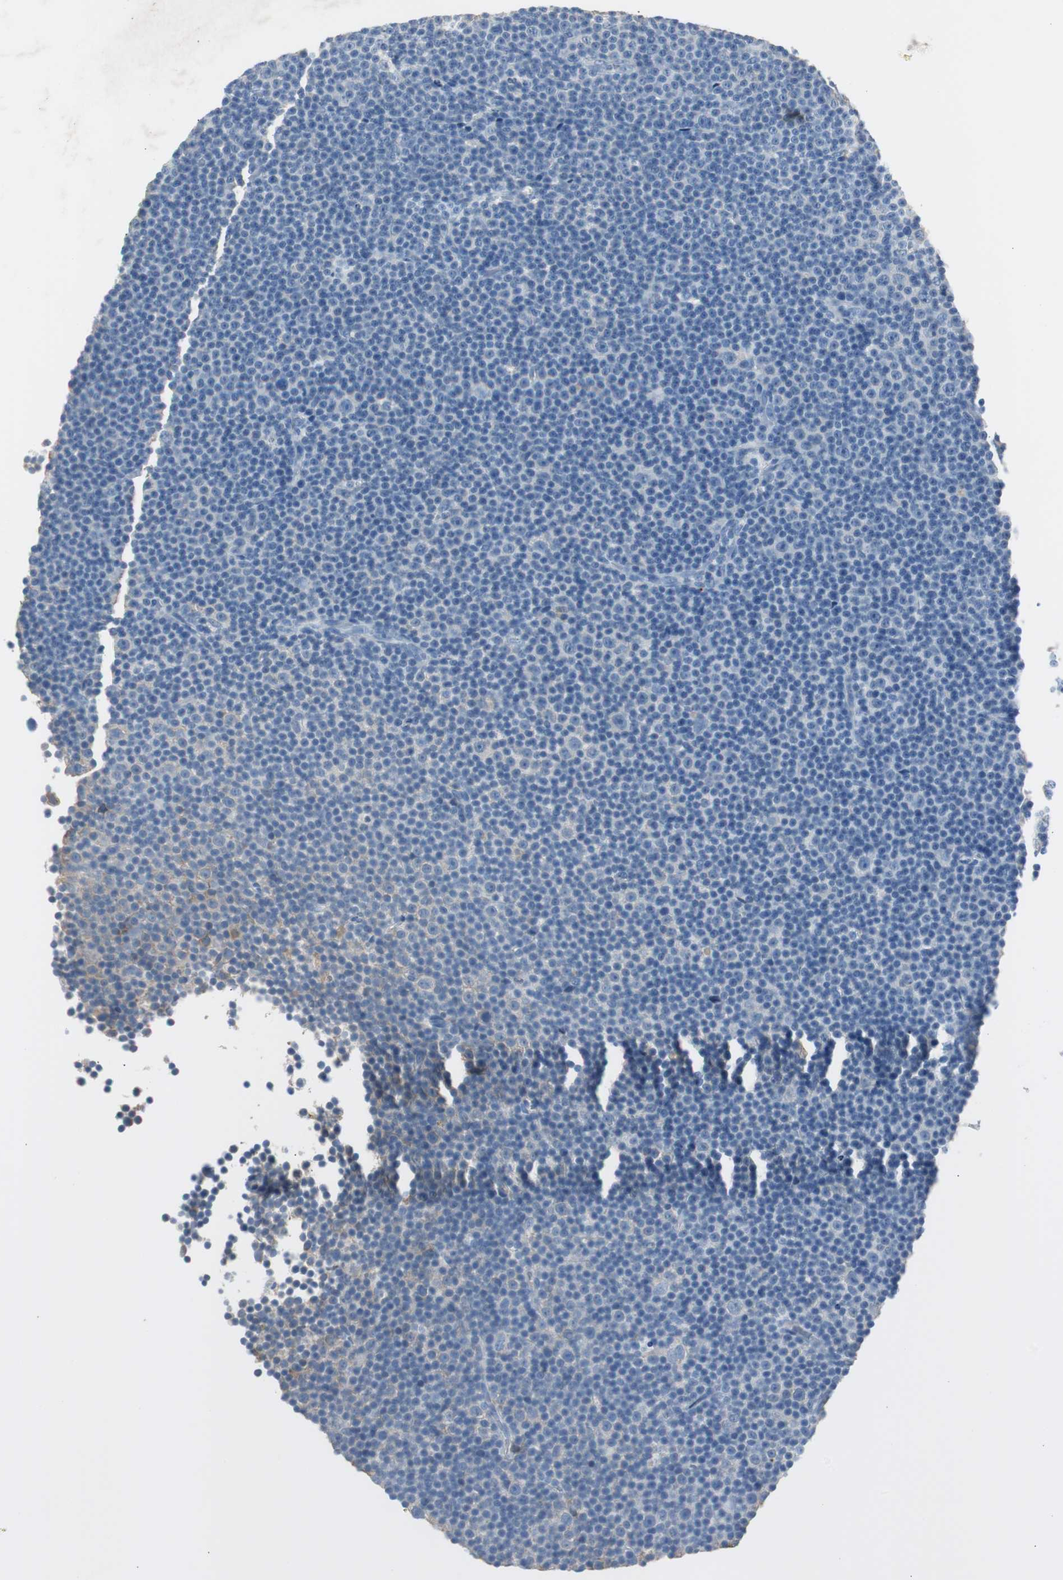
{"staining": {"intensity": "negative", "quantity": "none", "location": "none"}, "tissue": "lymphoma", "cell_type": "Tumor cells", "image_type": "cancer", "snomed": [{"axis": "morphology", "description": "Malignant lymphoma, non-Hodgkin's type, Low grade"}, {"axis": "topography", "description": "Lymph node"}], "caption": "Human low-grade malignant lymphoma, non-Hodgkin's type stained for a protein using immunohistochemistry demonstrates no expression in tumor cells.", "gene": "SERPINF1", "patient": {"sex": "female", "age": 67}}